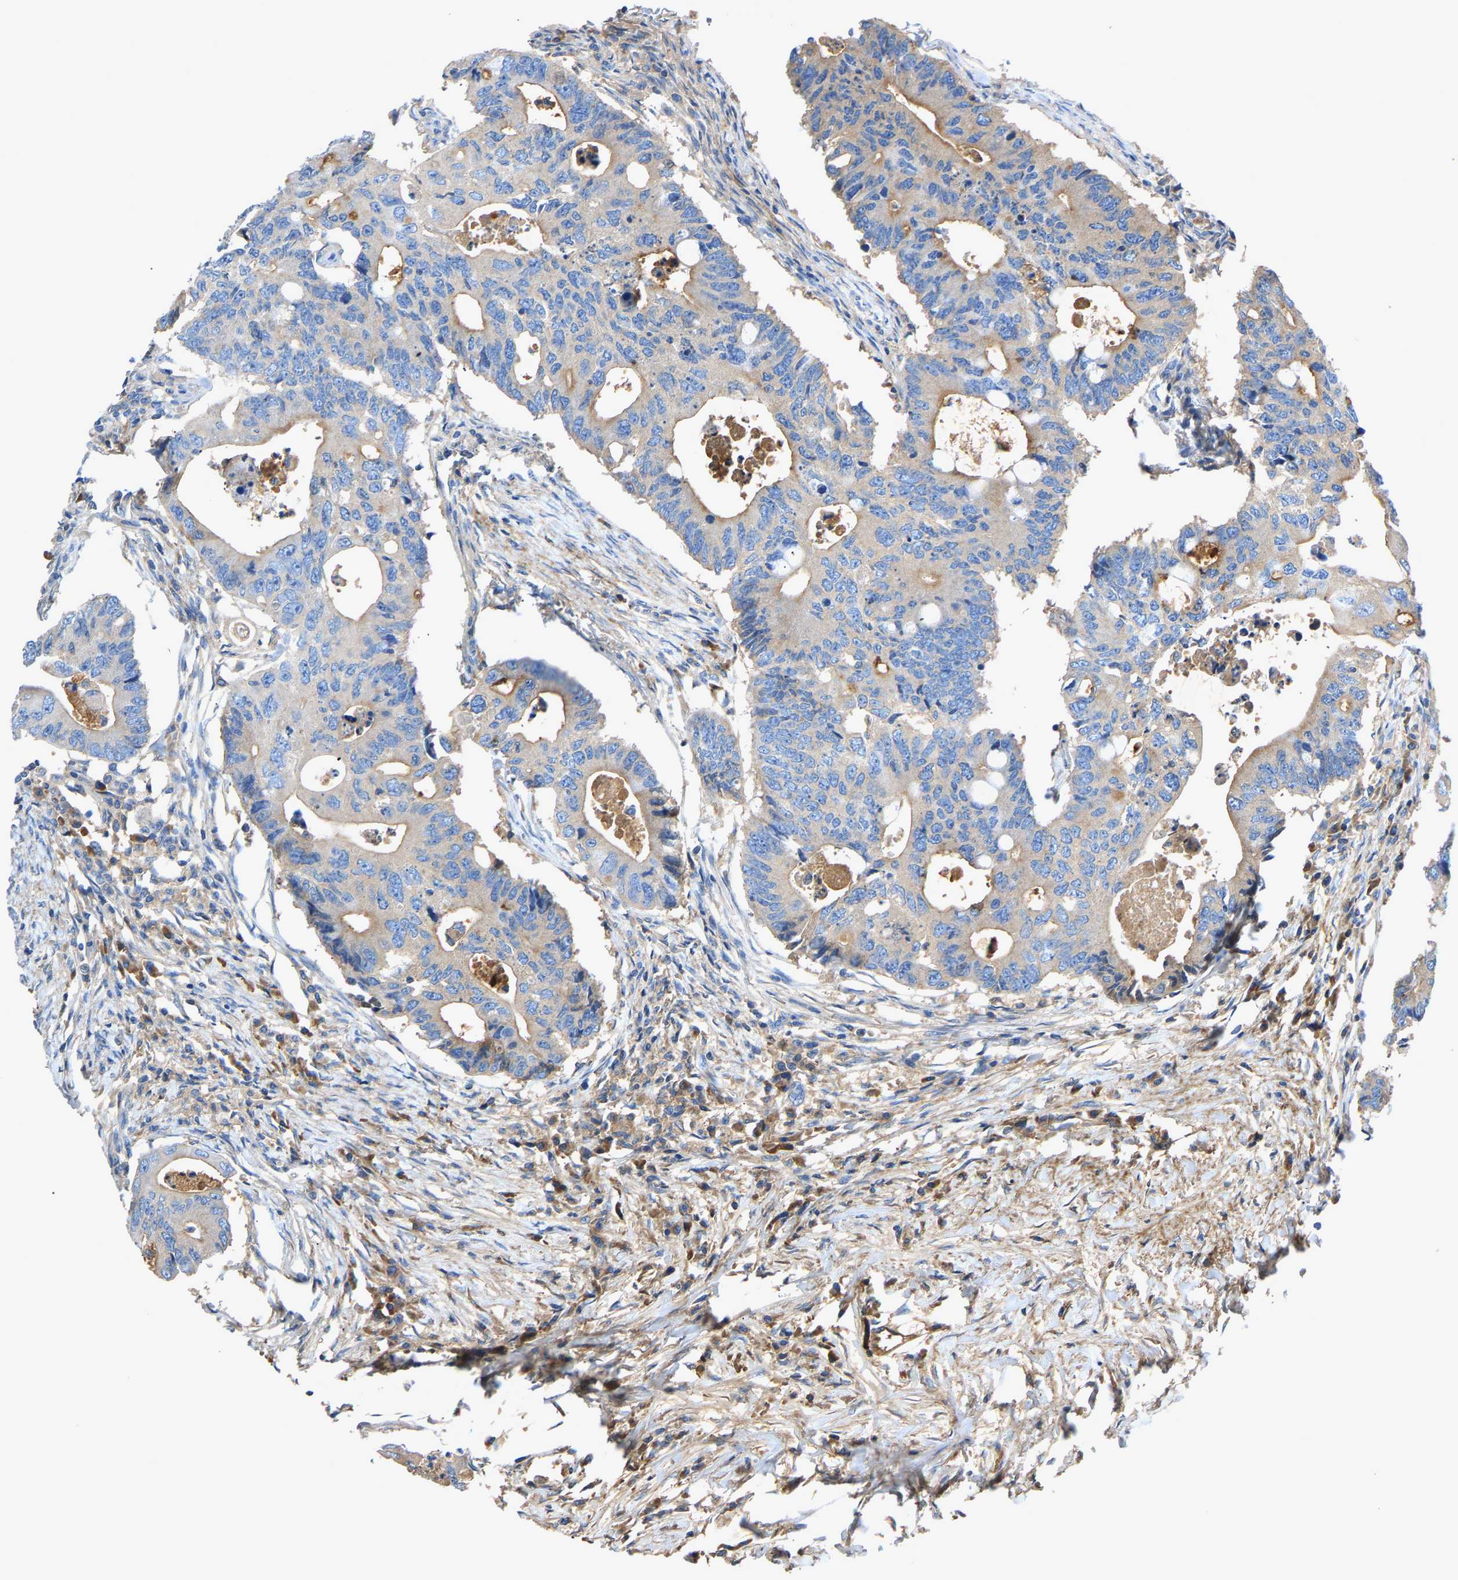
{"staining": {"intensity": "moderate", "quantity": "25%-75%", "location": "cytoplasmic/membranous"}, "tissue": "colorectal cancer", "cell_type": "Tumor cells", "image_type": "cancer", "snomed": [{"axis": "morphology", "description": "Adenocarcinoma, NOS"}, {"axis": "topography", "description": "Colon"}], "caption": "A micrograph of adenocarcinoma (colorectal) stained for a protein shows moderate cytoplasmic/membranous brown staining in tumor cells.", "gene": "STC1", "patient": {"sex": "male", "age": 71}}